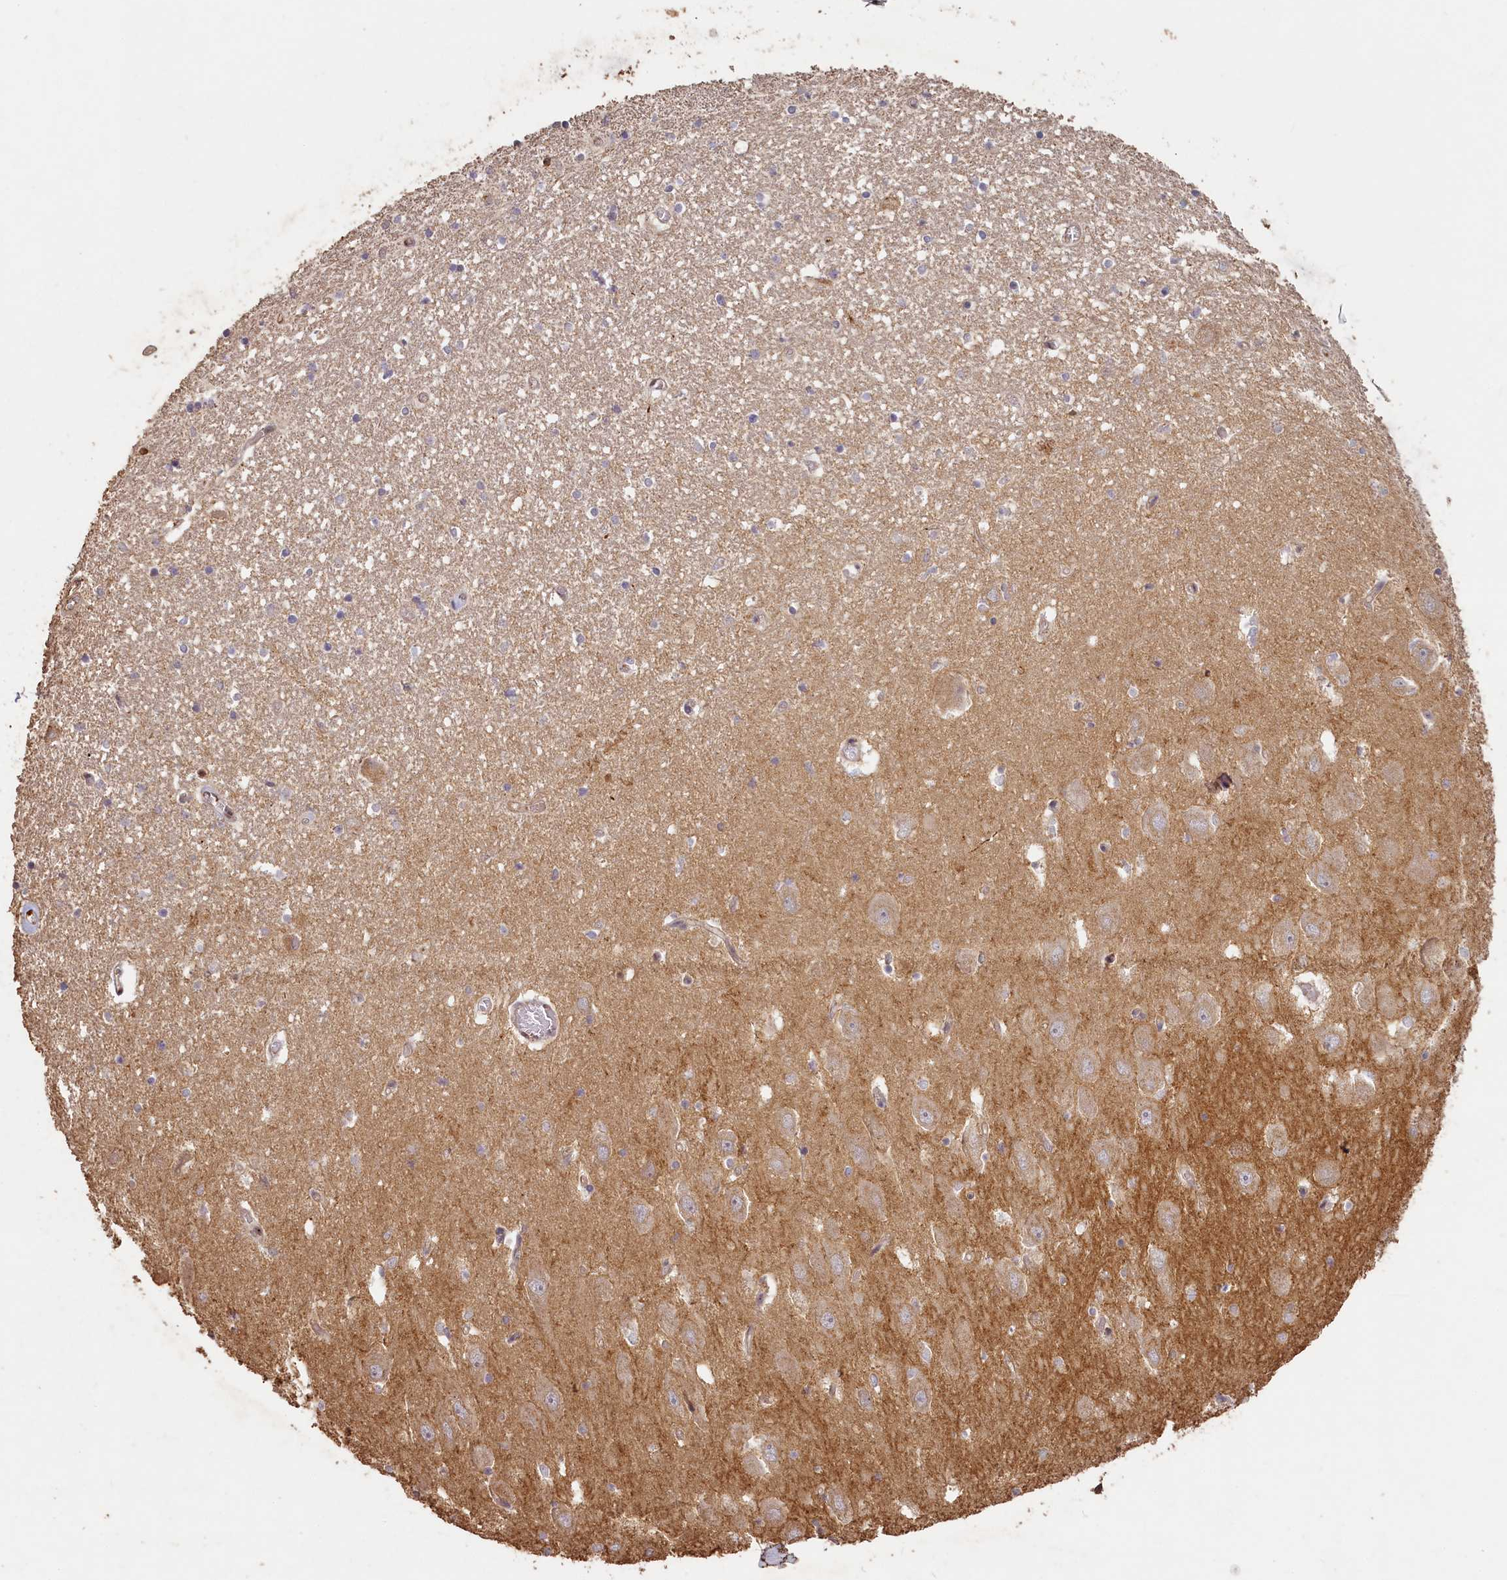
{"staining": {"intensity": "weak", "quantity": "25%-75%", "location": "cytoplasmic/membranous"}, "tissue": "hippocampus", "cell_type": "Glial cells", "image_type": "normal", "snomed": [{"axis": "morphology", "description": "Normal tissue, NOS"}, {"axis": "topography", "description": "Hippocampus"}], "caption": "Hippocampus stained with DAB (3,3'-diaminobenzidine) IHC exhibits low levels of weak cytoplasmic/membranous expression in about 25%-75% of glial cells.", "gene": "MADD", "patient": {"sex": "female", "age": 64}}